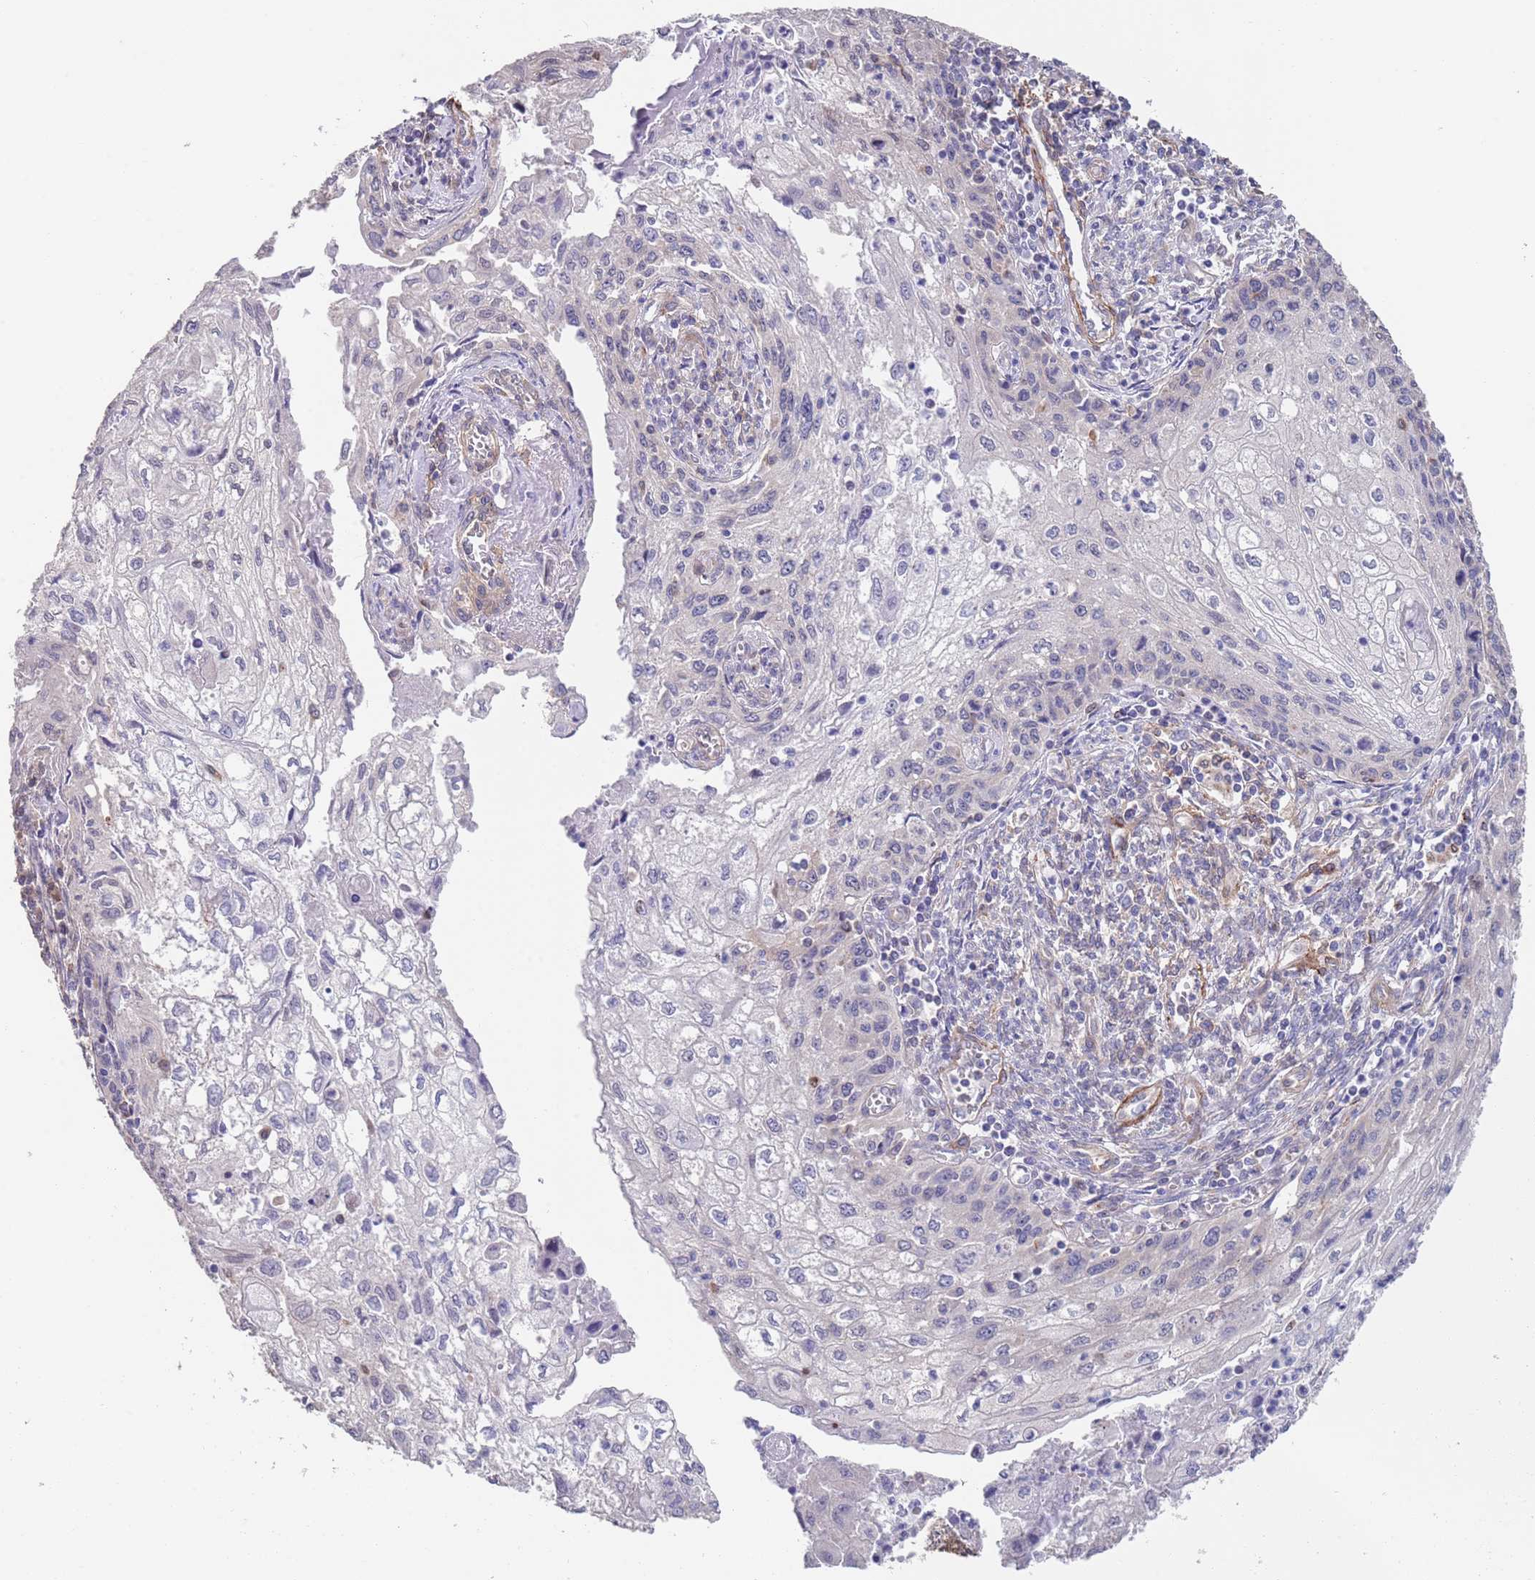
{"staining": {"intensity": "negative", "quantity": "none", "location": "none"}, "tissue": "cervical cancer", "cell_type": "Tumor cells", "image_type": "cancer", "snomed": [{"axis": "morphology", "description": "Squamous cell carcinoma, NOS"}, {"axis": "topography", "description": "Cervix"}], "caption": "Immunohistochemical staining of cervical cancer reveals no significant expression in tumor cells. The staining was performed using DAB to visualize the protein expression in brown, while the nuclei were stained in blue with hematoxylin (Magnification: 20x).", "gene": "ANK2", "patient": {"sex": "female", "age": 67}}